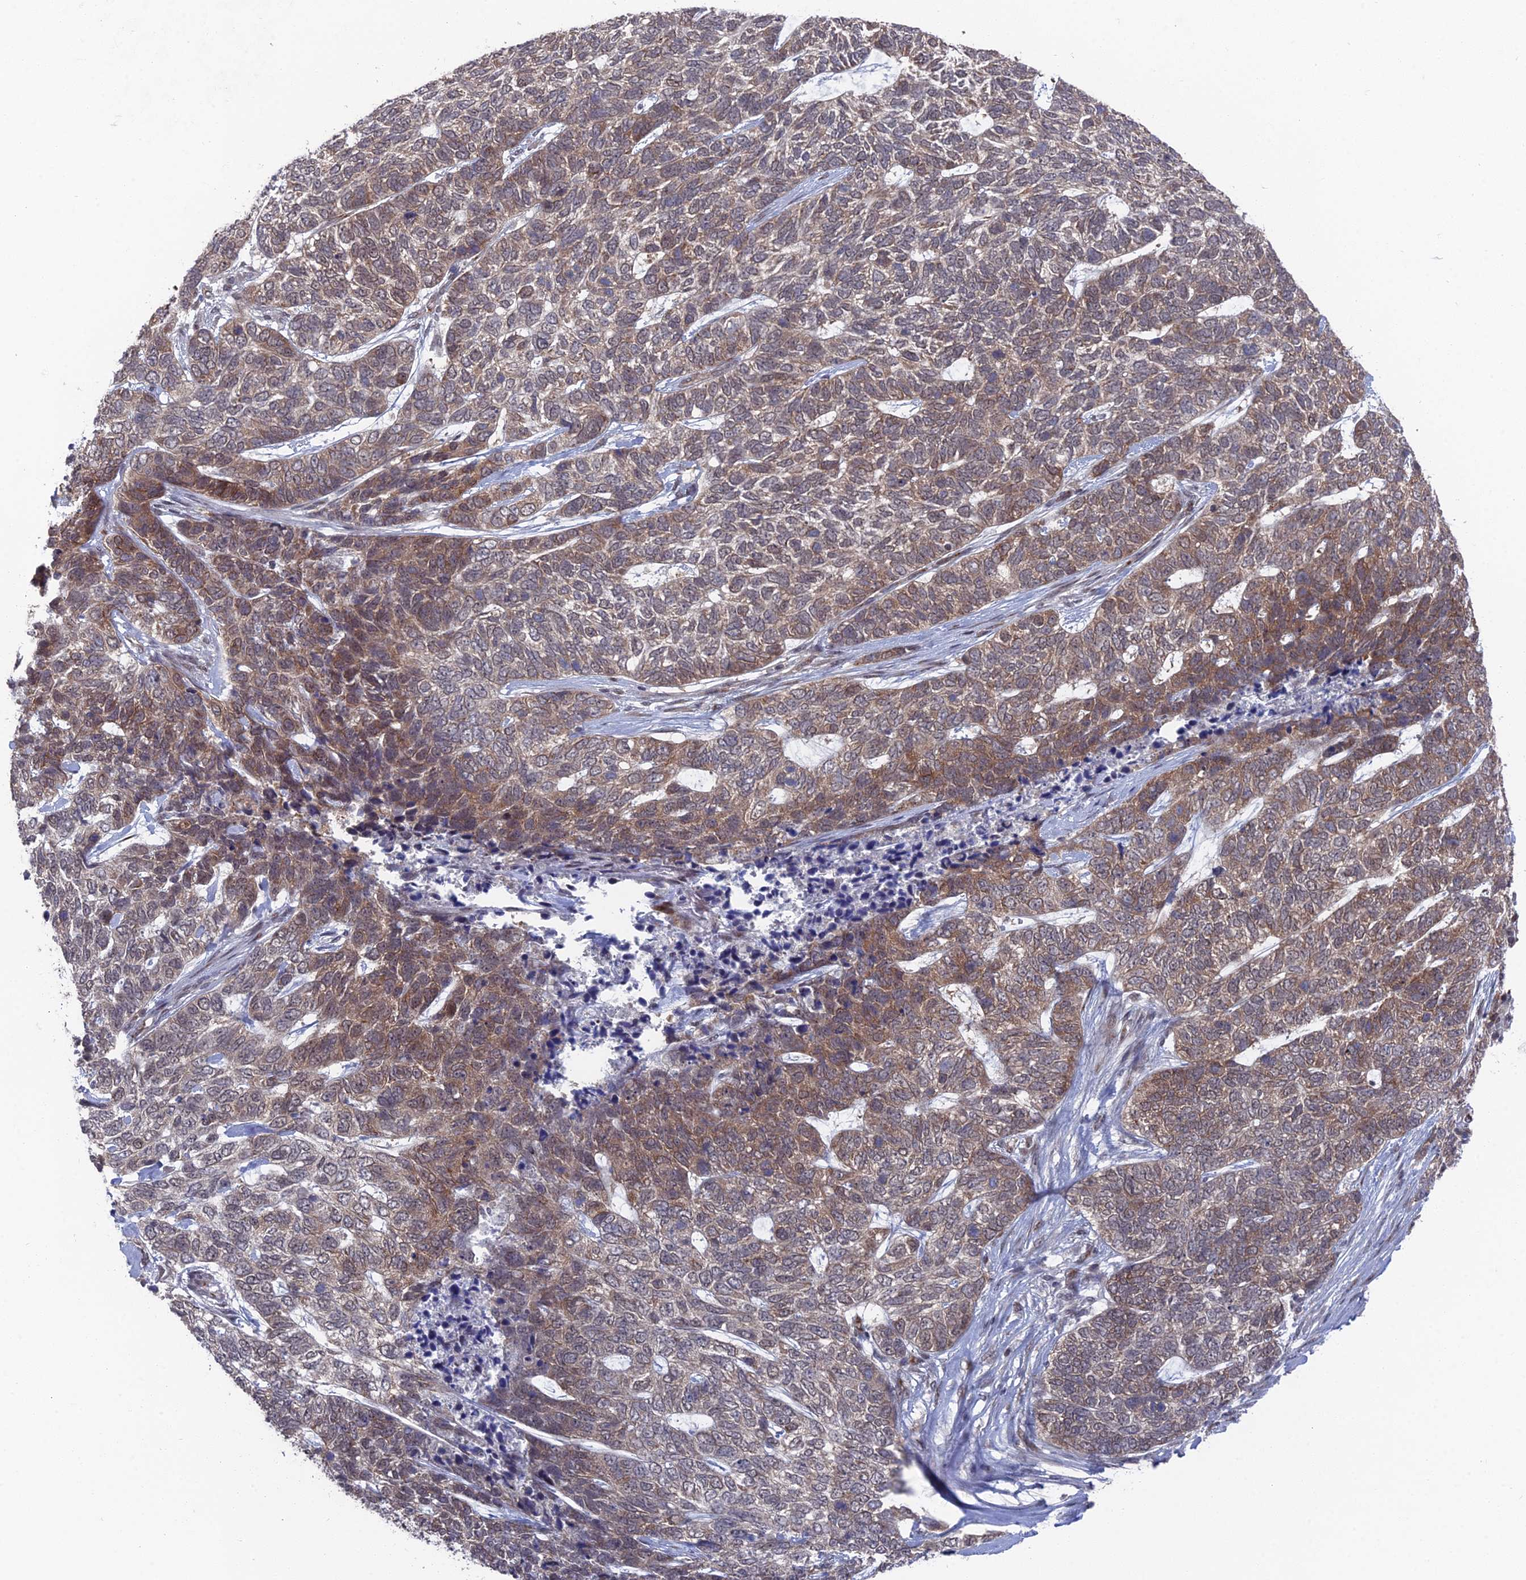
{"staining": {"intensity": "moderate", "quantity": "25%-75%", "location": "cytoplasmic/membranous"}, "tissue": "skin cancer", "cell_type": "Tumor cells", "image_type": "cancer", "snomed": [{"axis": "morphology", "description": "Basal cell carcinoma"}, {"axis": "topography", "description": "Skin"}], "caption": "A micrograph of skin cancer stained for a protein displays moderate cytoplasmic/membranous brown staining in tumor cells.", "gene": "FHIP2A", "patient": {"sex": "female", "age": 65}}